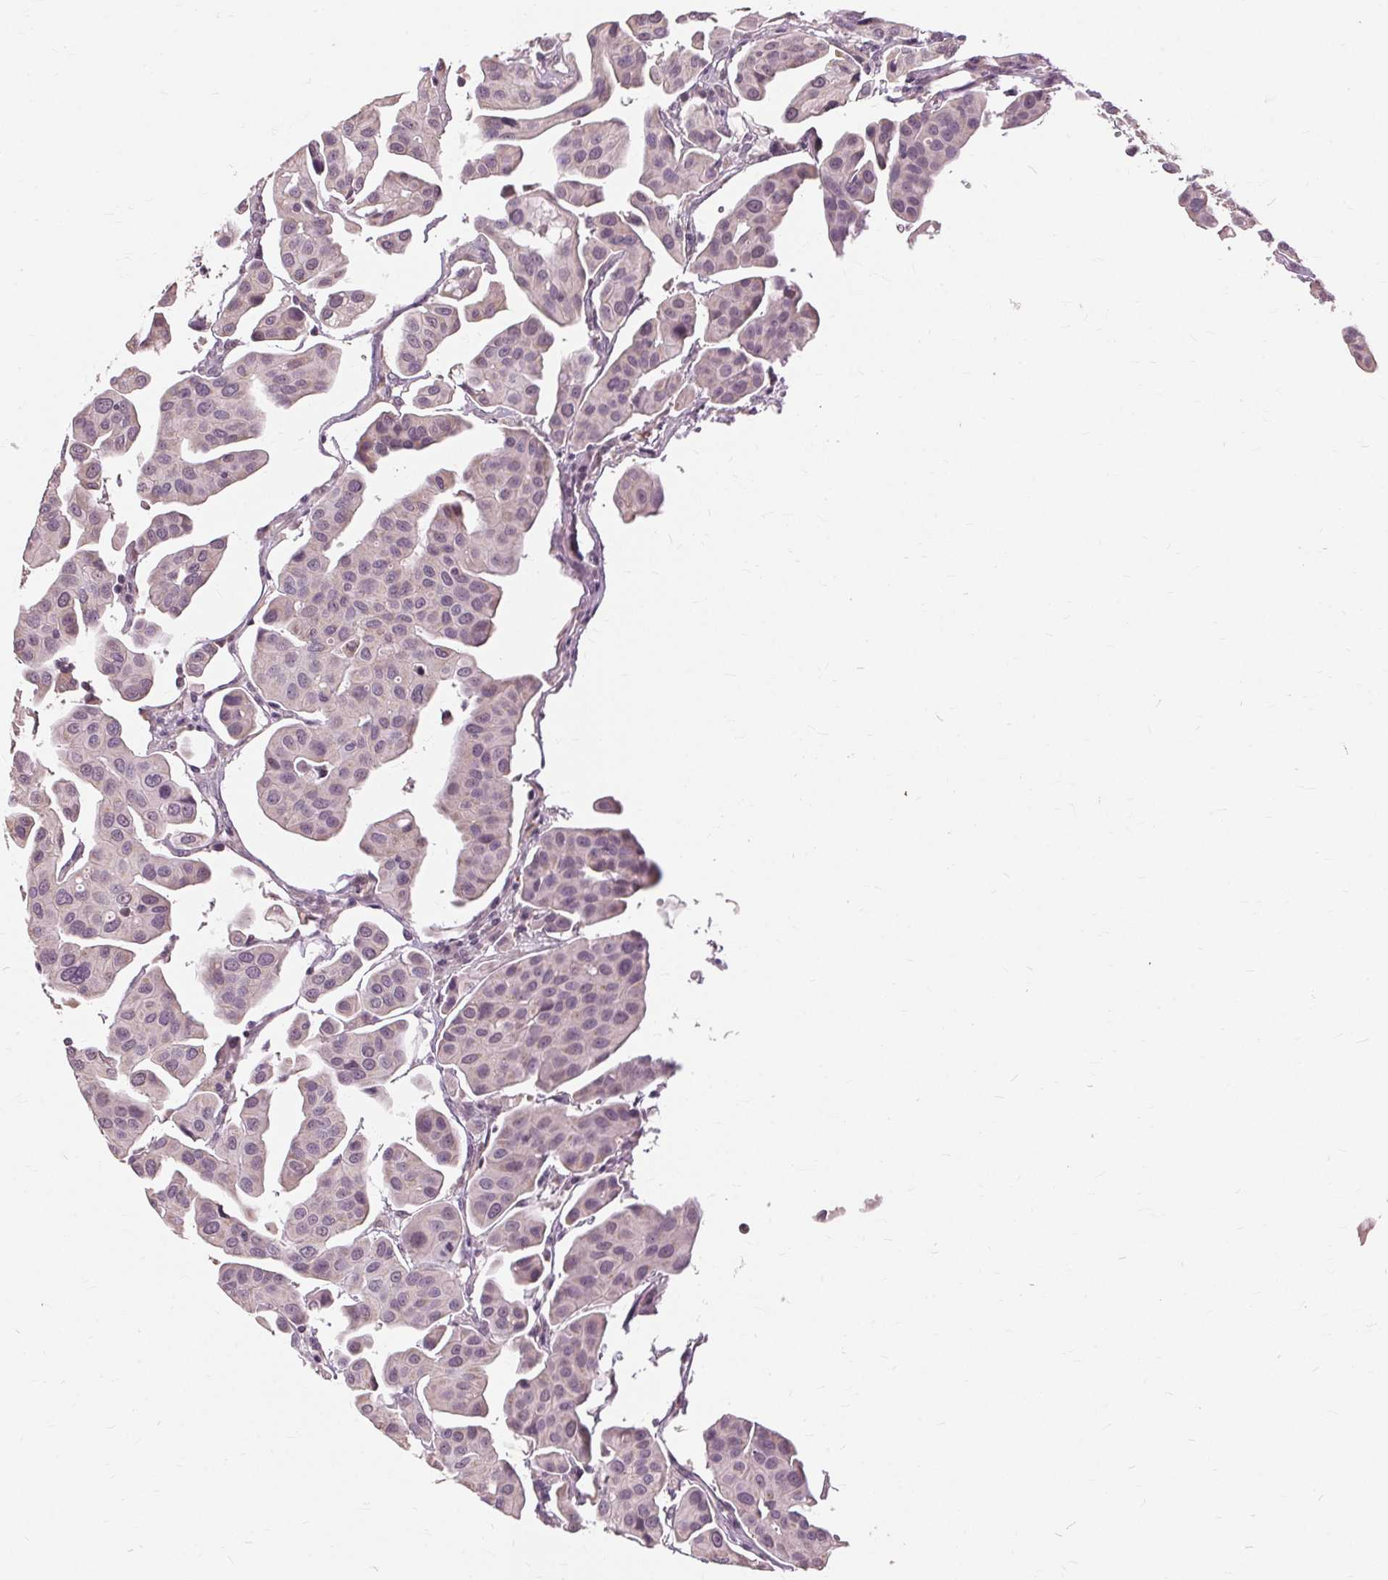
{"staining": {"intensity": "negative", "quantity": "none", "location": "none"}, "tissue": "renal cancer", "cell_type": "Tumor cells", "image_type": "cancer", "snomed": [{"axis": "morphology", "description": "Adenocarcinoma, NOS"}, {"axis": "topography", "description": "Urinary bladder"}], "caption": "Immunohistochemistry micrograph of renal adenocarcinoma stained for a protein (brown), which shows no staining in tumor cells.", "gene": "SIGLEC6", "patient": {"sex": "male", "age": 61}}